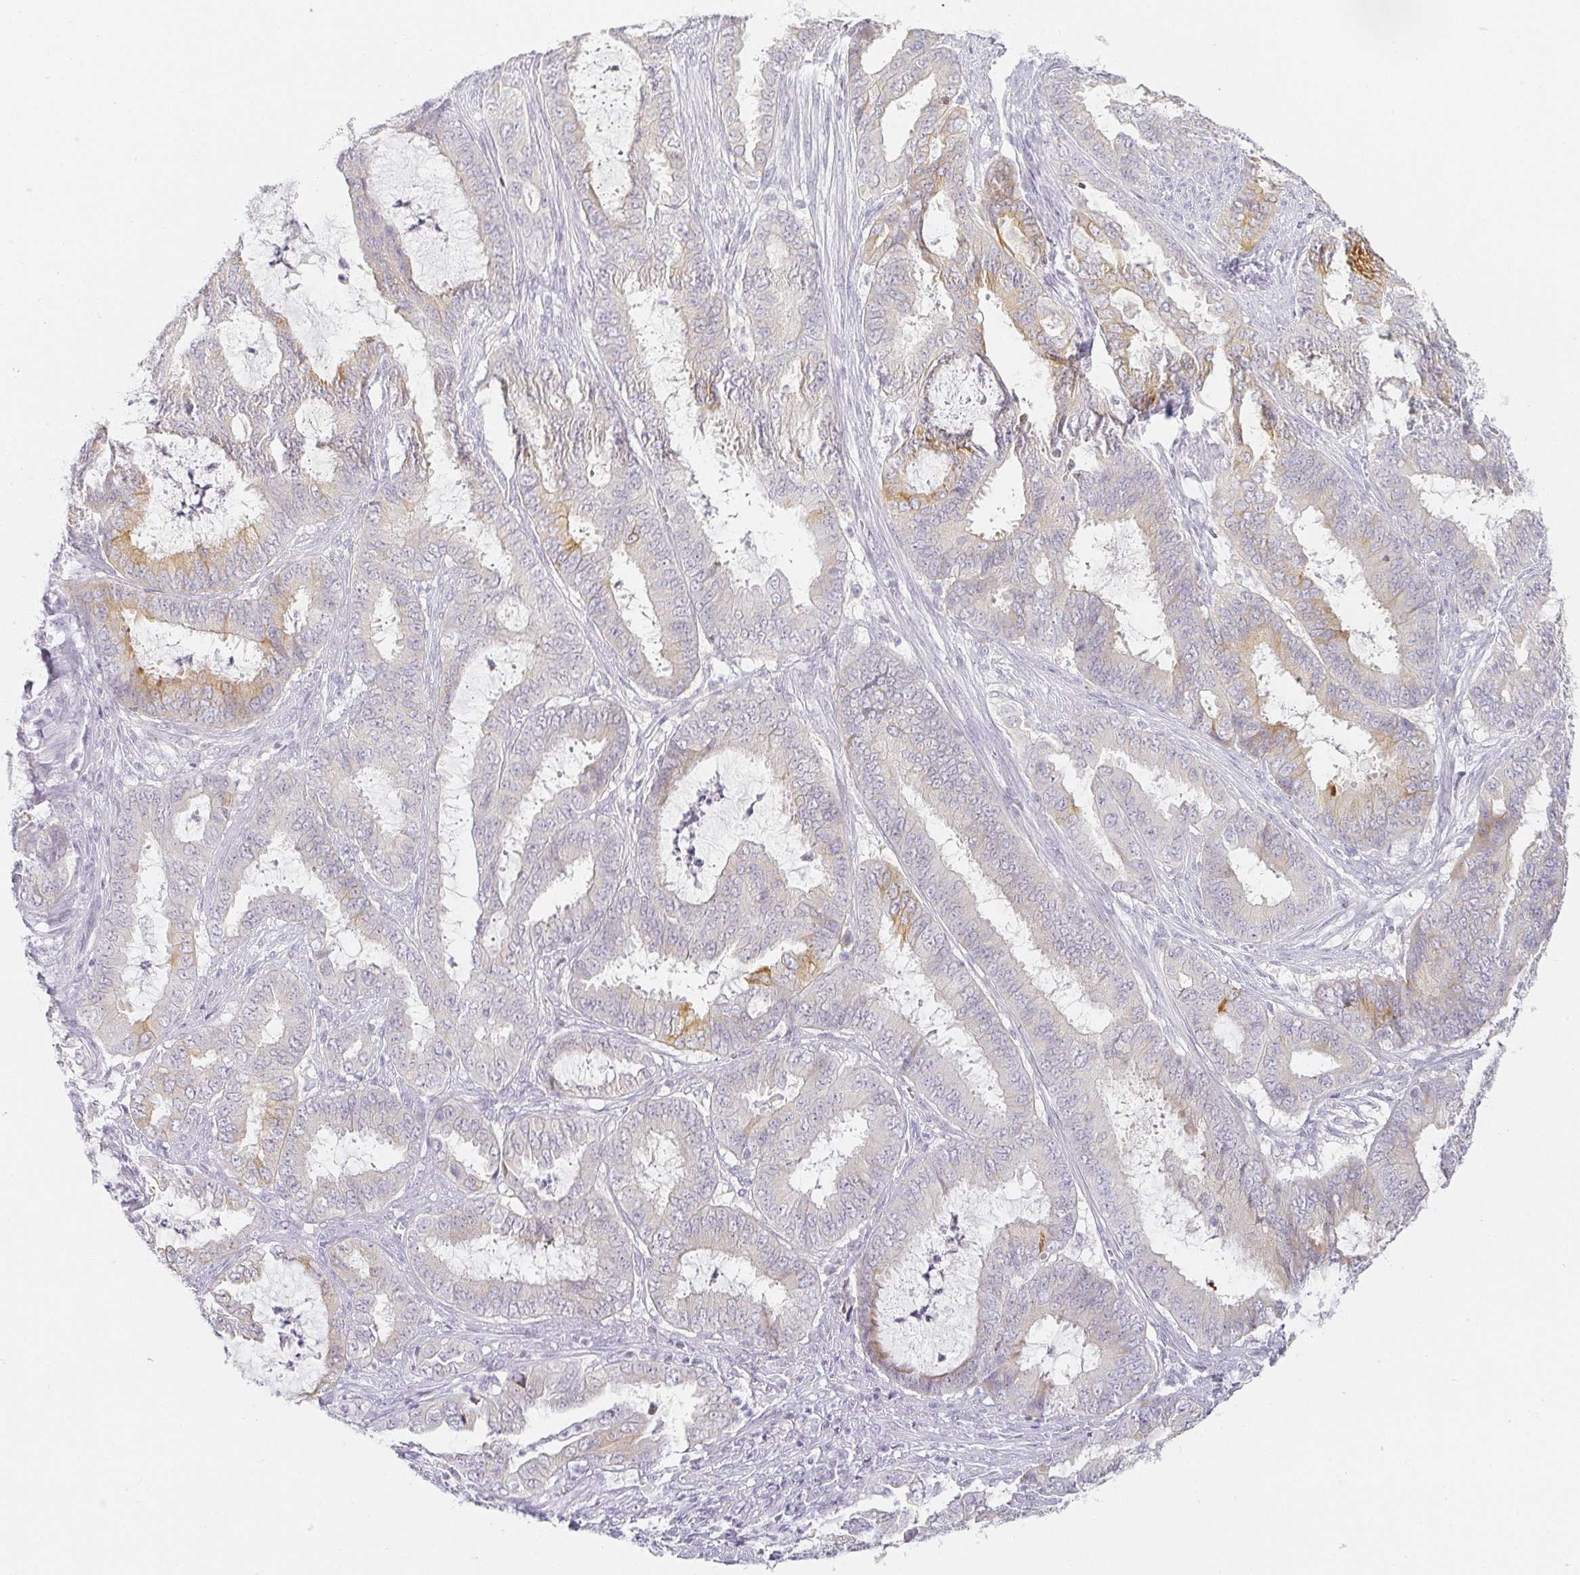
{"staining": {"intensity": "moderate", "quantity": "<25%", "location": "cytoplasmic/membranous"}, "tissue": "endometrial cancer", "cell_type": "Tumor cells", "image_type": "cancer", "snomed": [{"axis": "morphology", "description": "Adenocarcinoma, NOS"}, {"axis": "topography", "description": "Endometrium"}], "caption": "Human endometrial adenocarcinoma stained for a protein (brown) exhibits moderate cytoplasmic/membranous positive expression in approximately <25% of tumor cells.", "gene": "ACAN", "patient": {"sex": "female", "age": 51}}